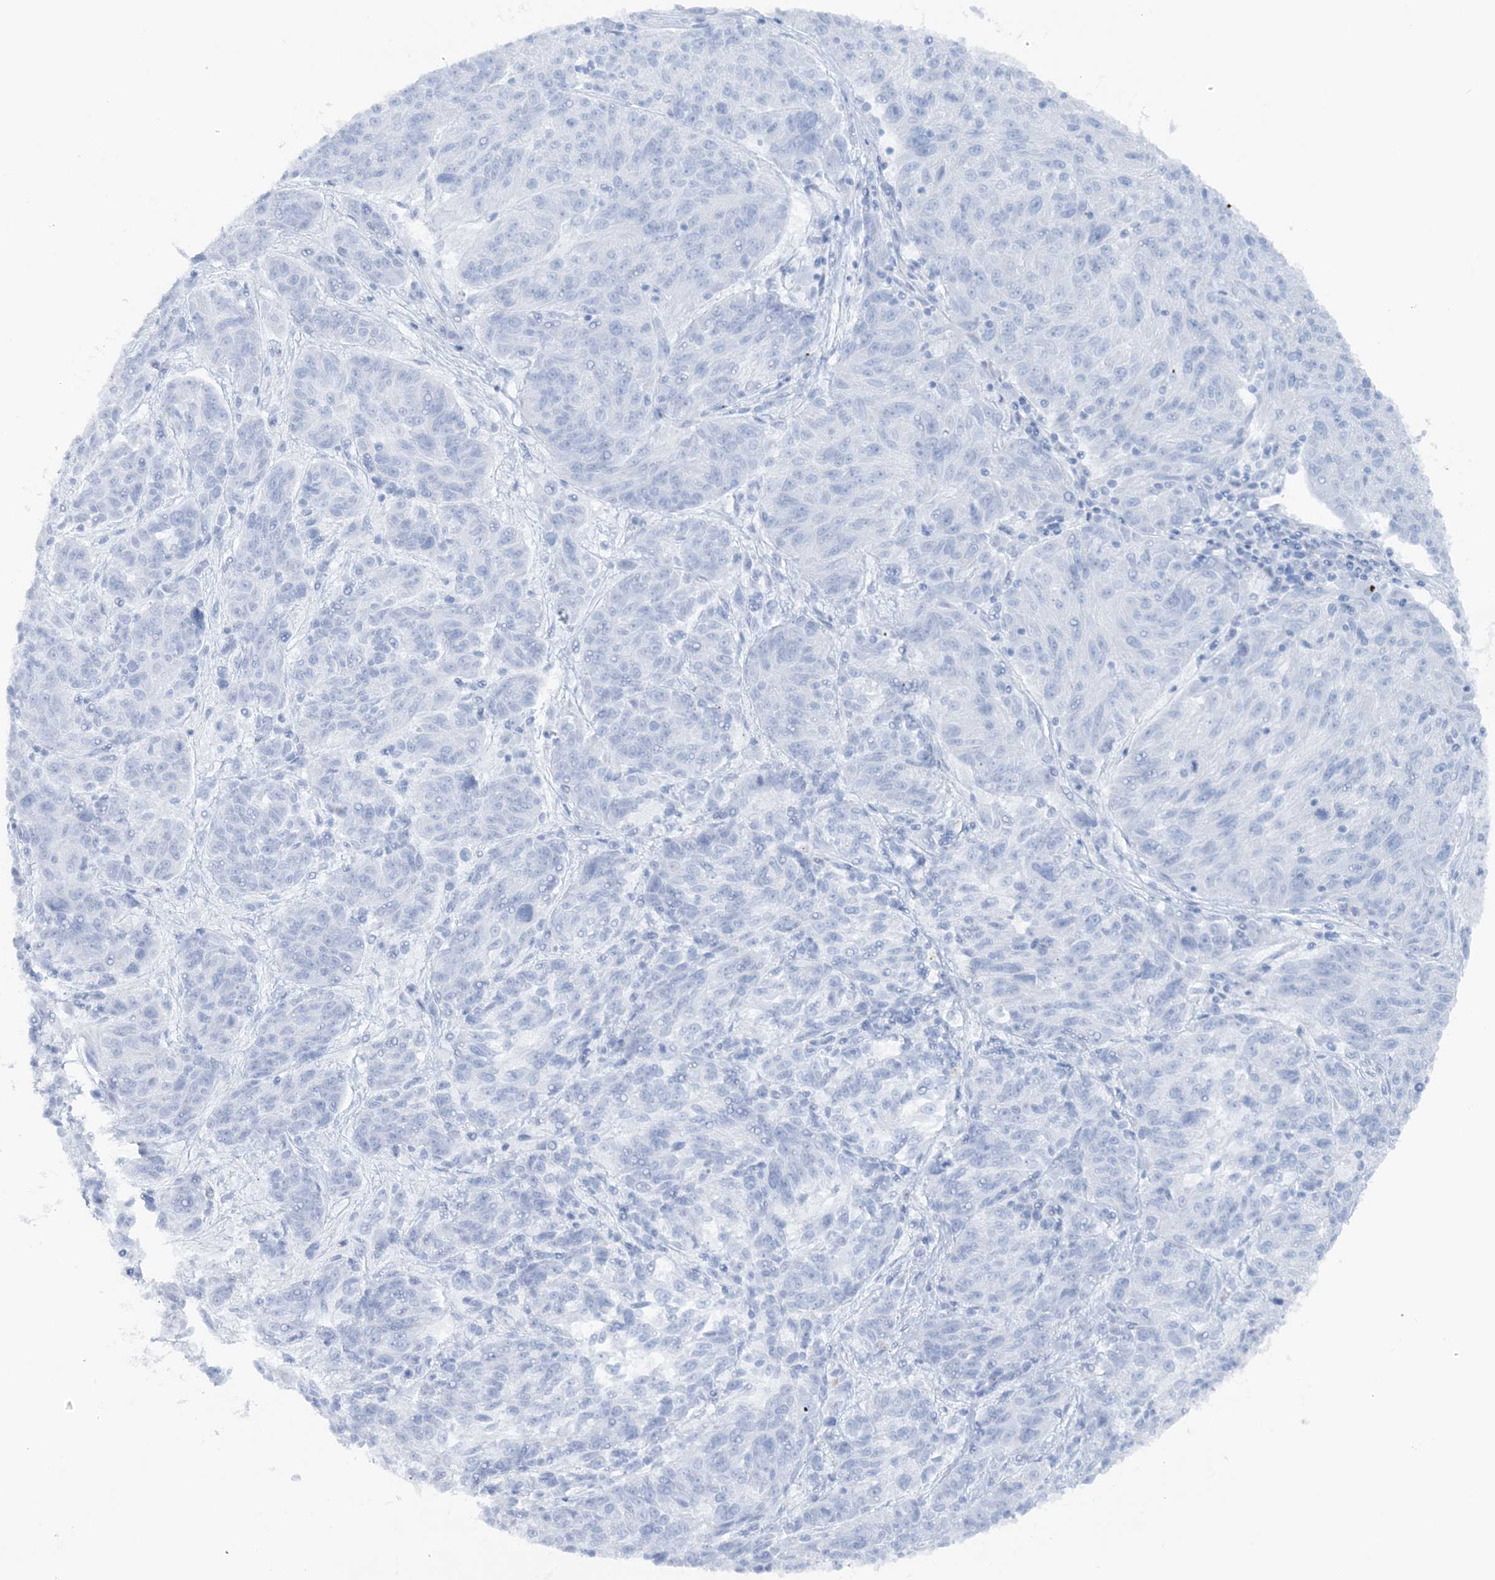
{"staining": {"intensity": "negative", "quantity": "none", "location": "none"}, "tissue": "melanoma", "cell_type": "Tumor cells", "image_type": "cancer", "snomed": [{"axis": "morphology", "description": "Malignant melanoma, NOS"}, {"axis": "topography", "description": "Skin"}], "caption": "Tumor cells show no significant protein positivity in malignant melanoma. (DAB (3,3'-diaminobenzidine) immunohistochemistry, high magnification).", "gene": "ATP11A", "patient": {"sex": "male", "age": 53}}